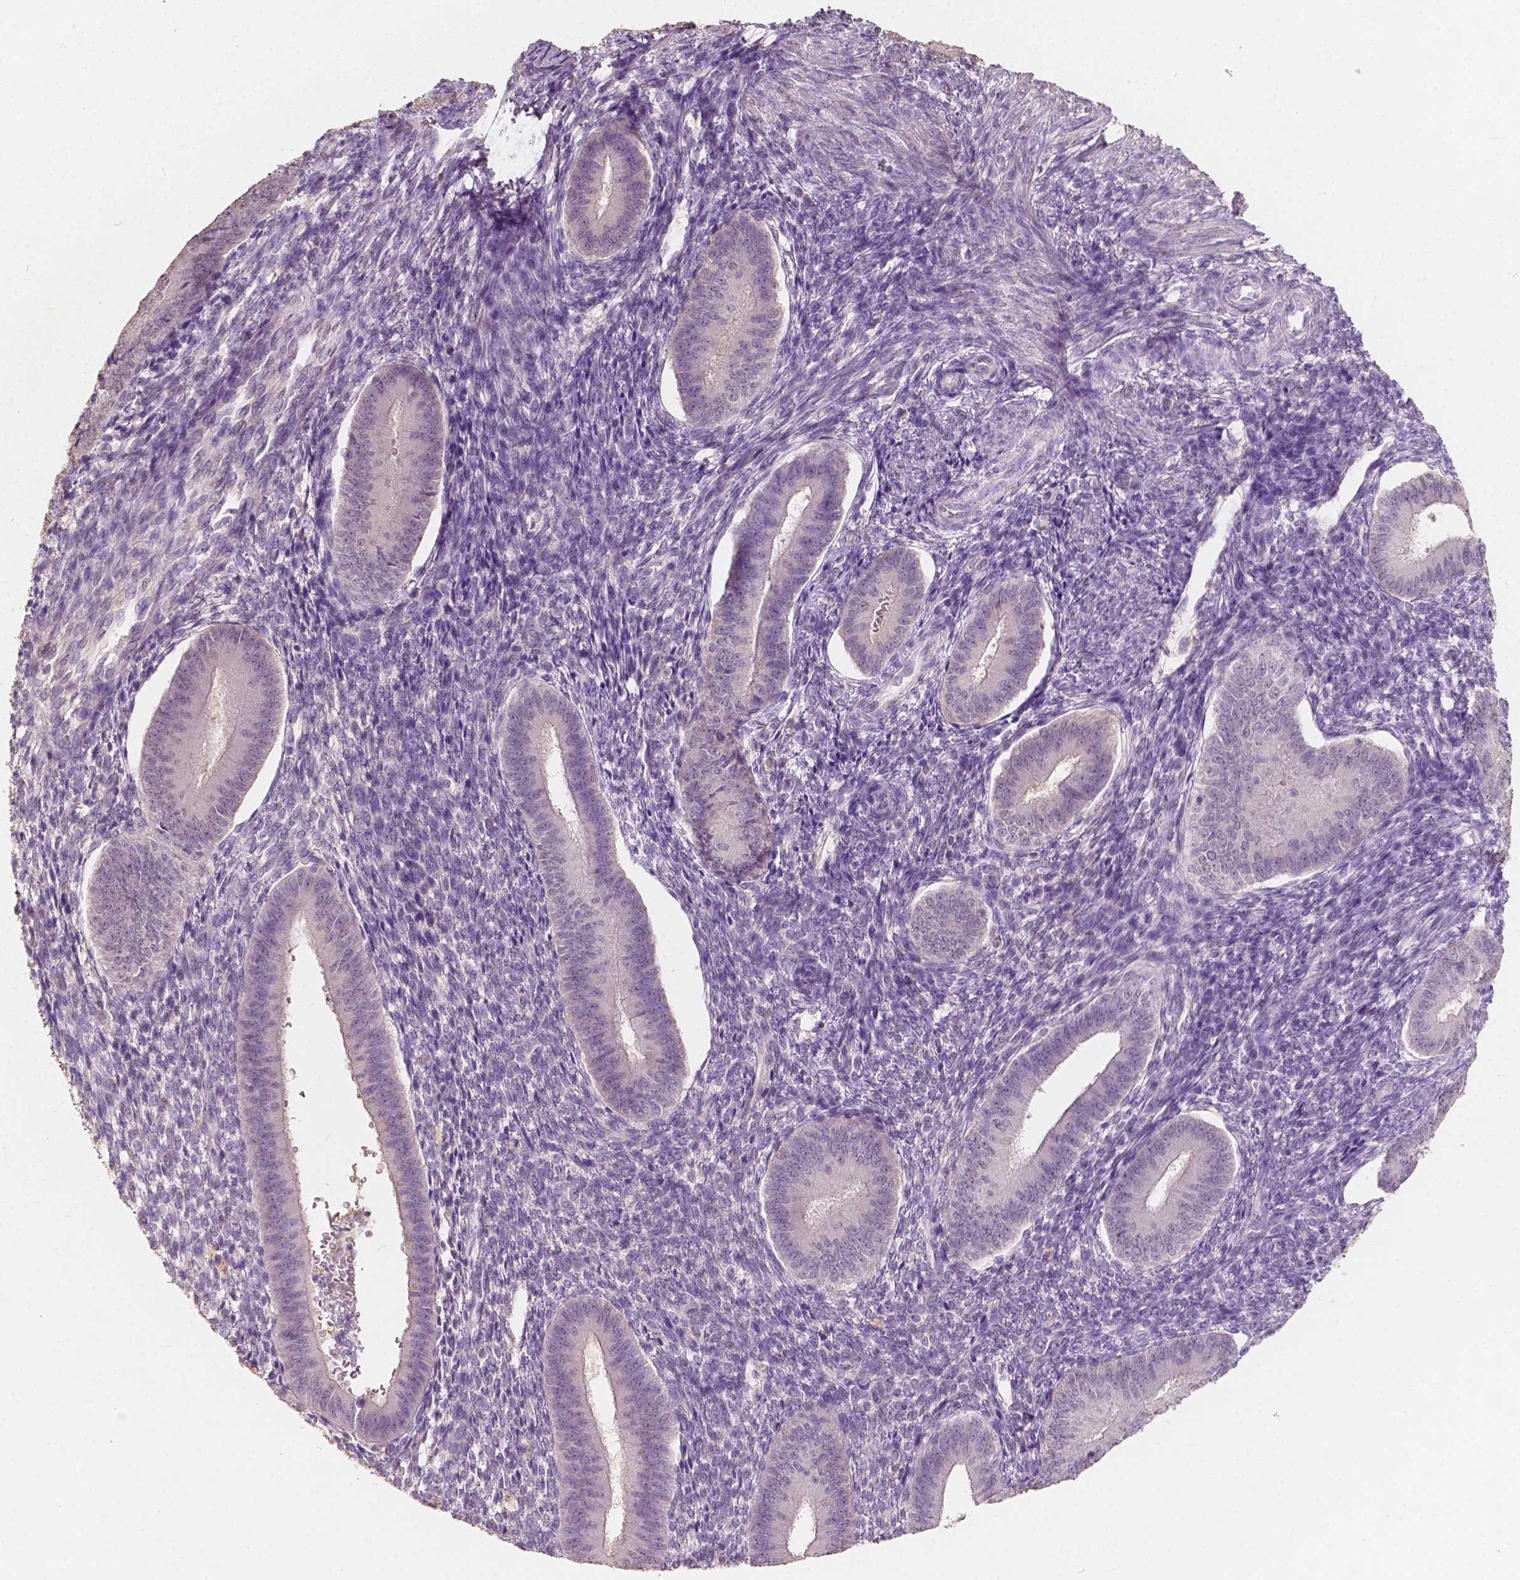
{"staining": {"intensity": "negative", "quantity": "none", "location": "none"}, "tissue": "endometrium", "cell_type": "Cells in endometrial stroma", "image_type": "normal", "snomed": [{"axis": "morphology", "description": "Normal tissue, NOS"}, {"axis": "topography", "description": "Endometrium"}], "caption": "Immunohistochemical staining of benign endometrium displays no significant expression in cells in endometrial stroma.", "gene": "SOX15", "patient": {"sex": "female", "age": 39}}